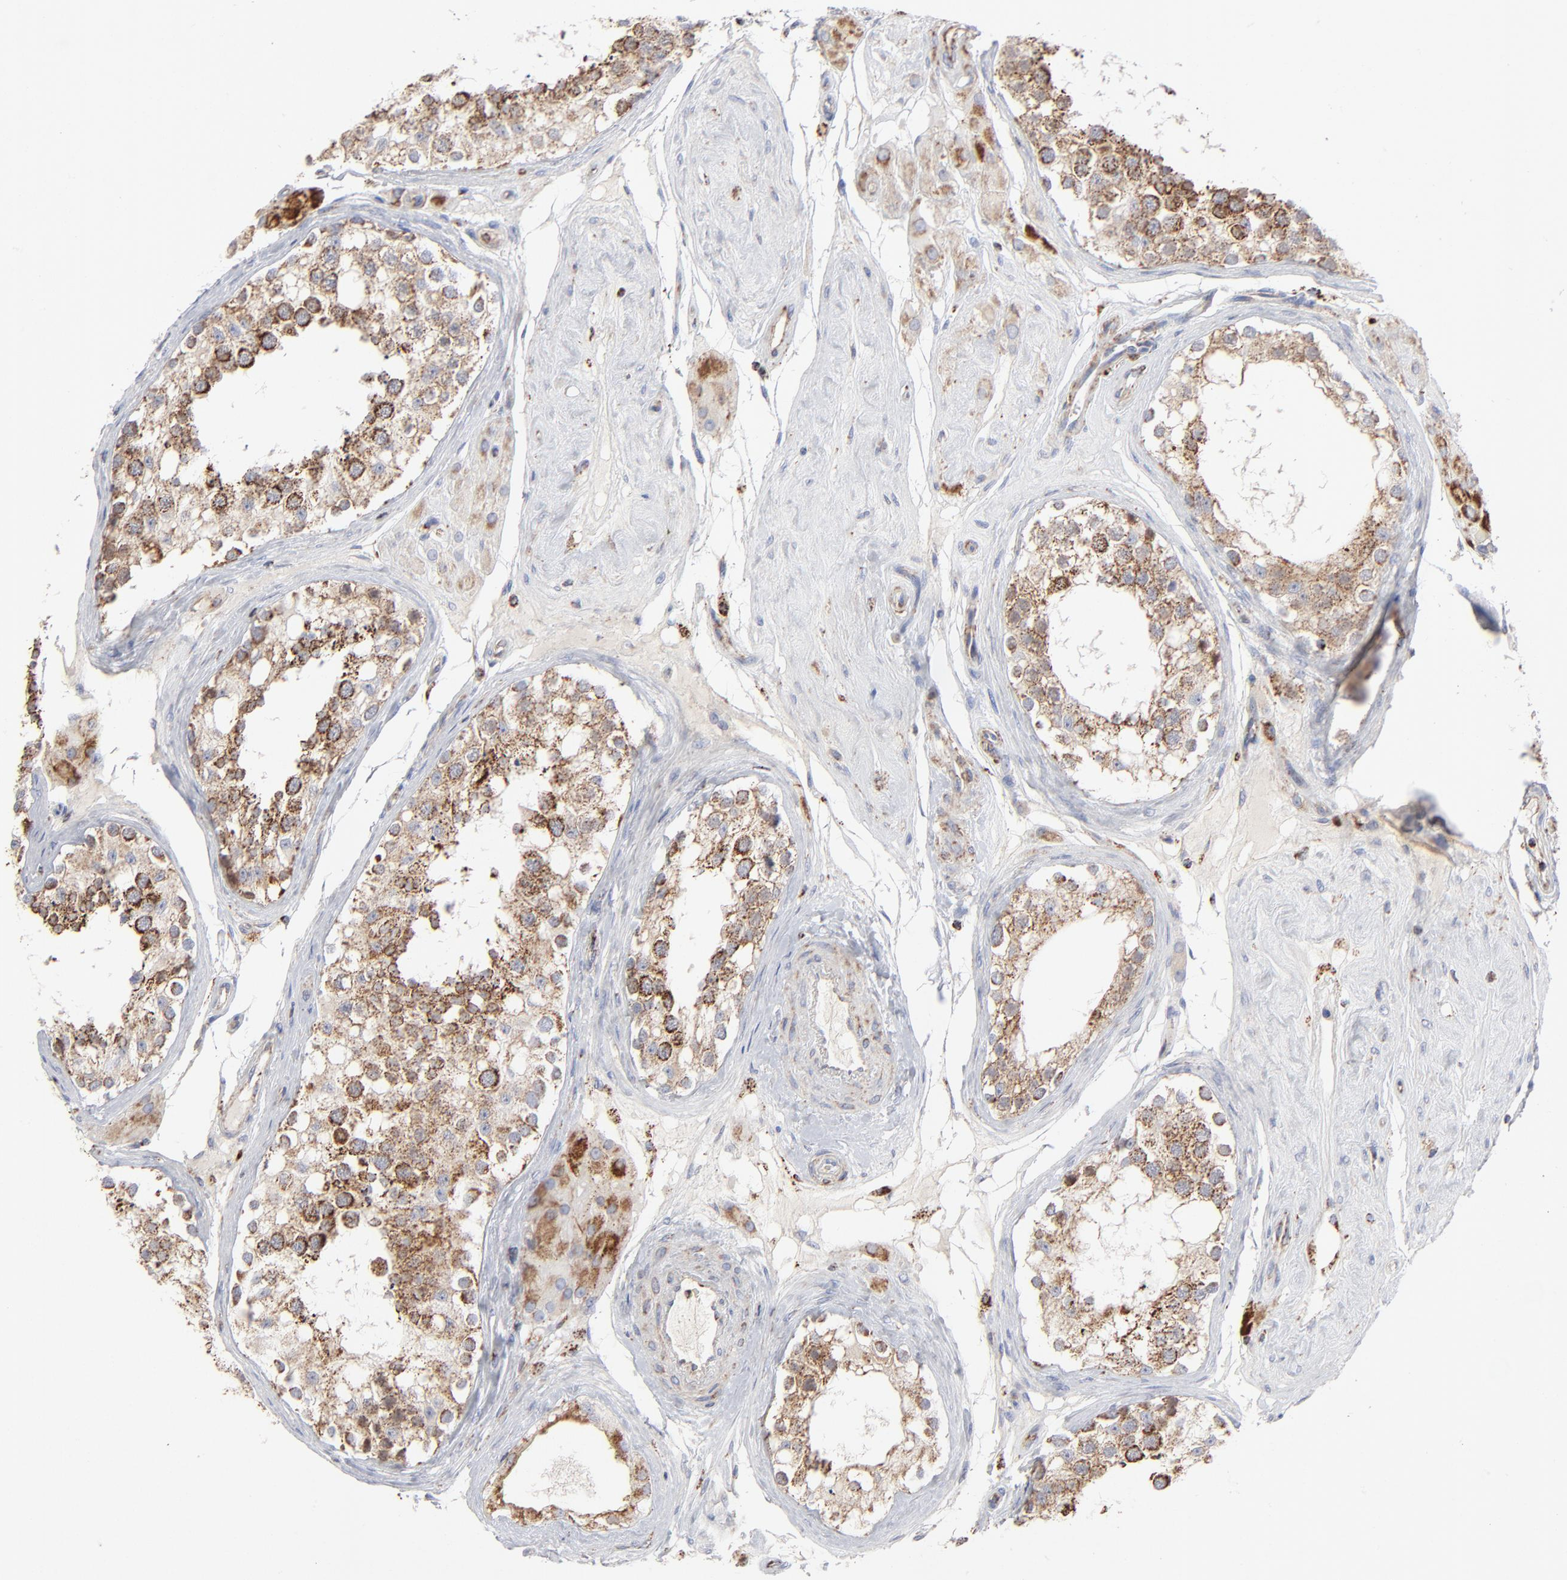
{"staining": {"intensity": "moderate", "quantity": ">75%", "location": "cytoplasmic/membranous"}, "tissue": "testis", "cell_type": "Cells in seminiferous ducts", "image_type": "normal", "snomed": [{"axis": "morphology", "description": "Normal tissue, NOS"}, {"axis": "topography", "description": "Testis"}], "caption": "Immunohistochemical staining of normal human testis displays >75% levels of moderate cytoplasmic/membranous protein positivity in approximately >75% of cells in seminiferous ducts.", "gene": "ASB3", "patient": {"sex": "male", "age": 68}}